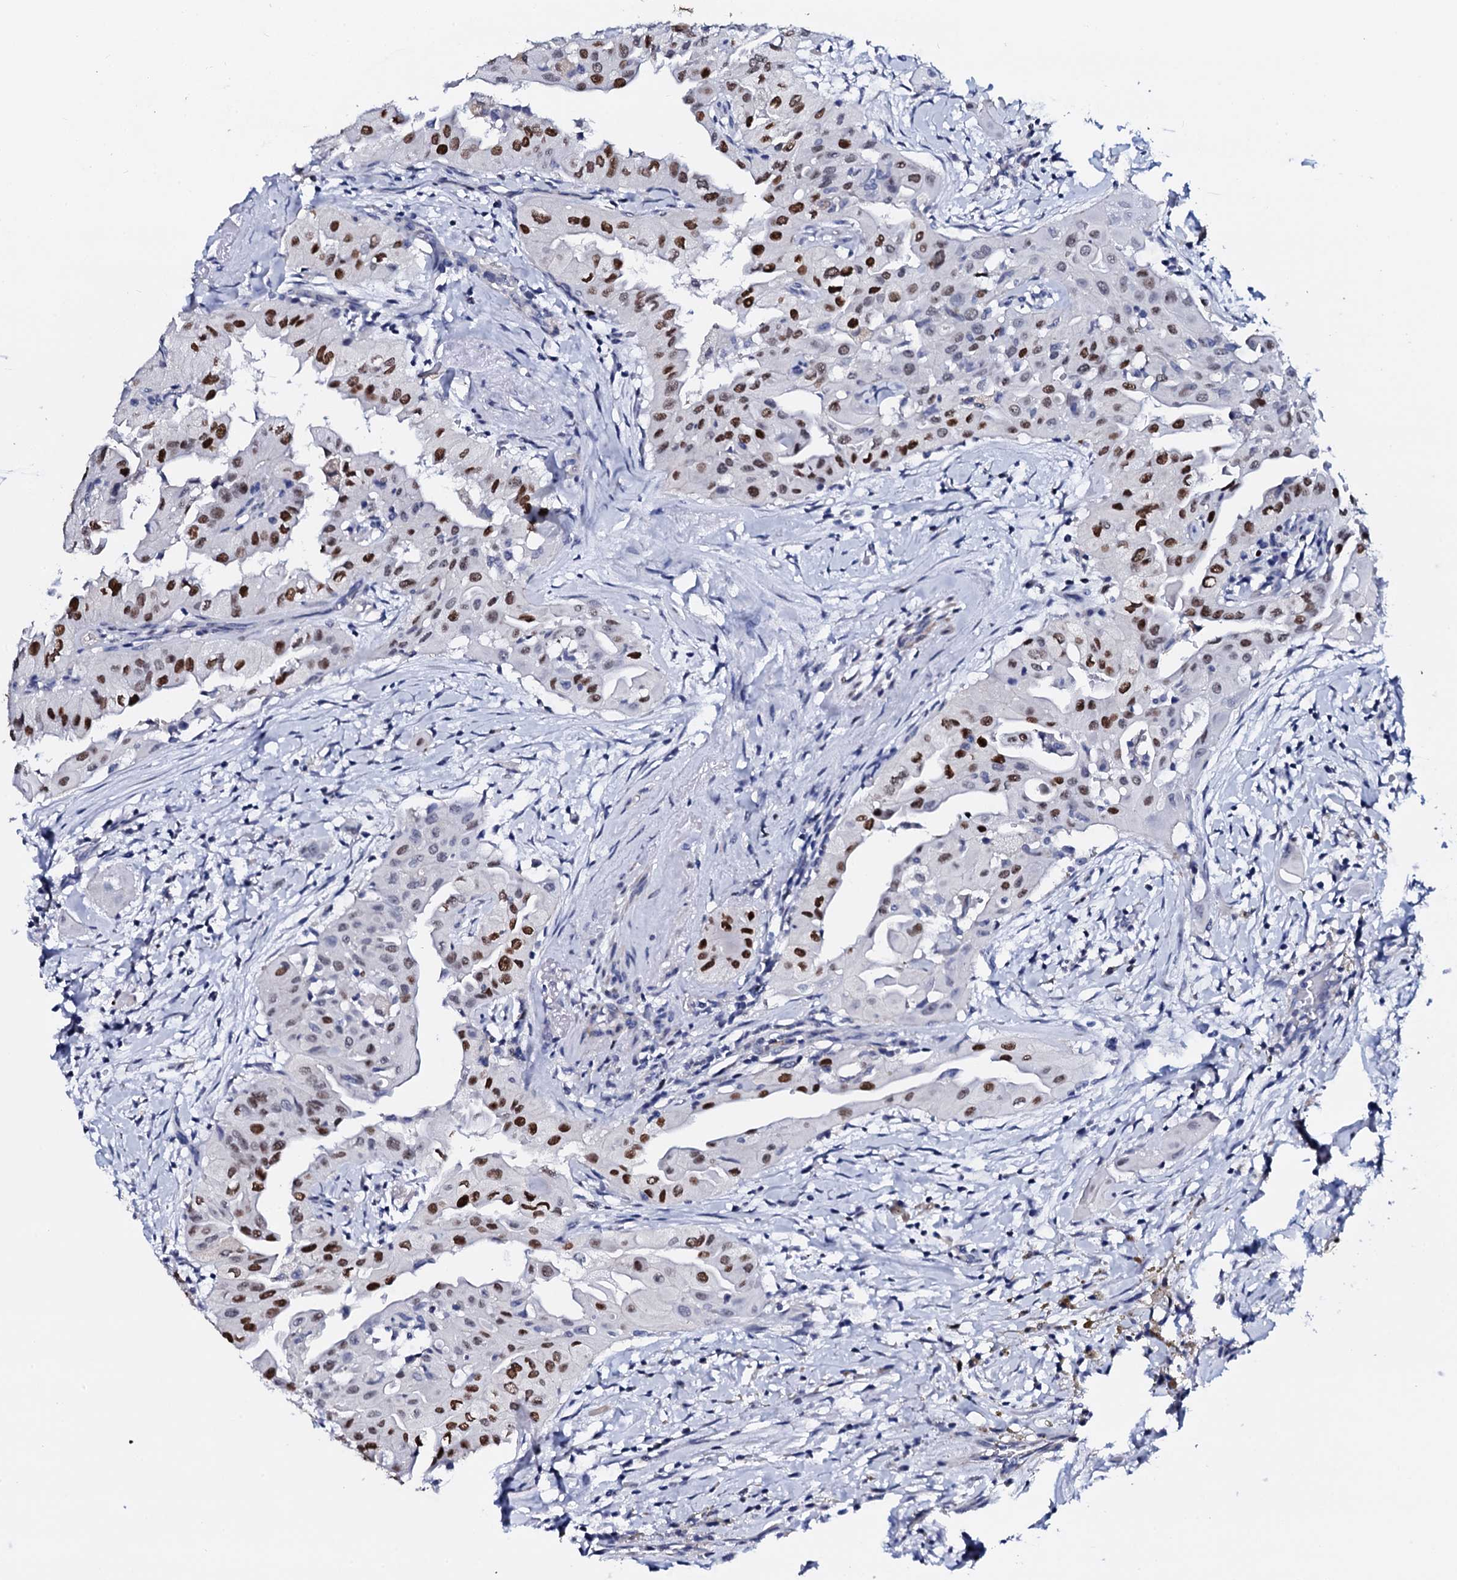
{"staining": {"intensity": "strong", "quantity": "25%-75%", "location": "nuclear"}, "tissue": "thyroid cancer", "cell_type": "Tumor cells", "image_type": "cancer", "snomed": [{"axis": "morphology", "description": "Papillary adenocarcinoma, NOS"}, {"axis": "topography", "description": "Thyroid gland"}], "caption": "Protein staining of thyroid cancer (papillary adenocarcinoma) tissue demonstrates strong nuclear positivity in approximately 25%-75% of tumor cells.", "gene": "NPM2", "patient": {"sex": "female", "age": 59}}